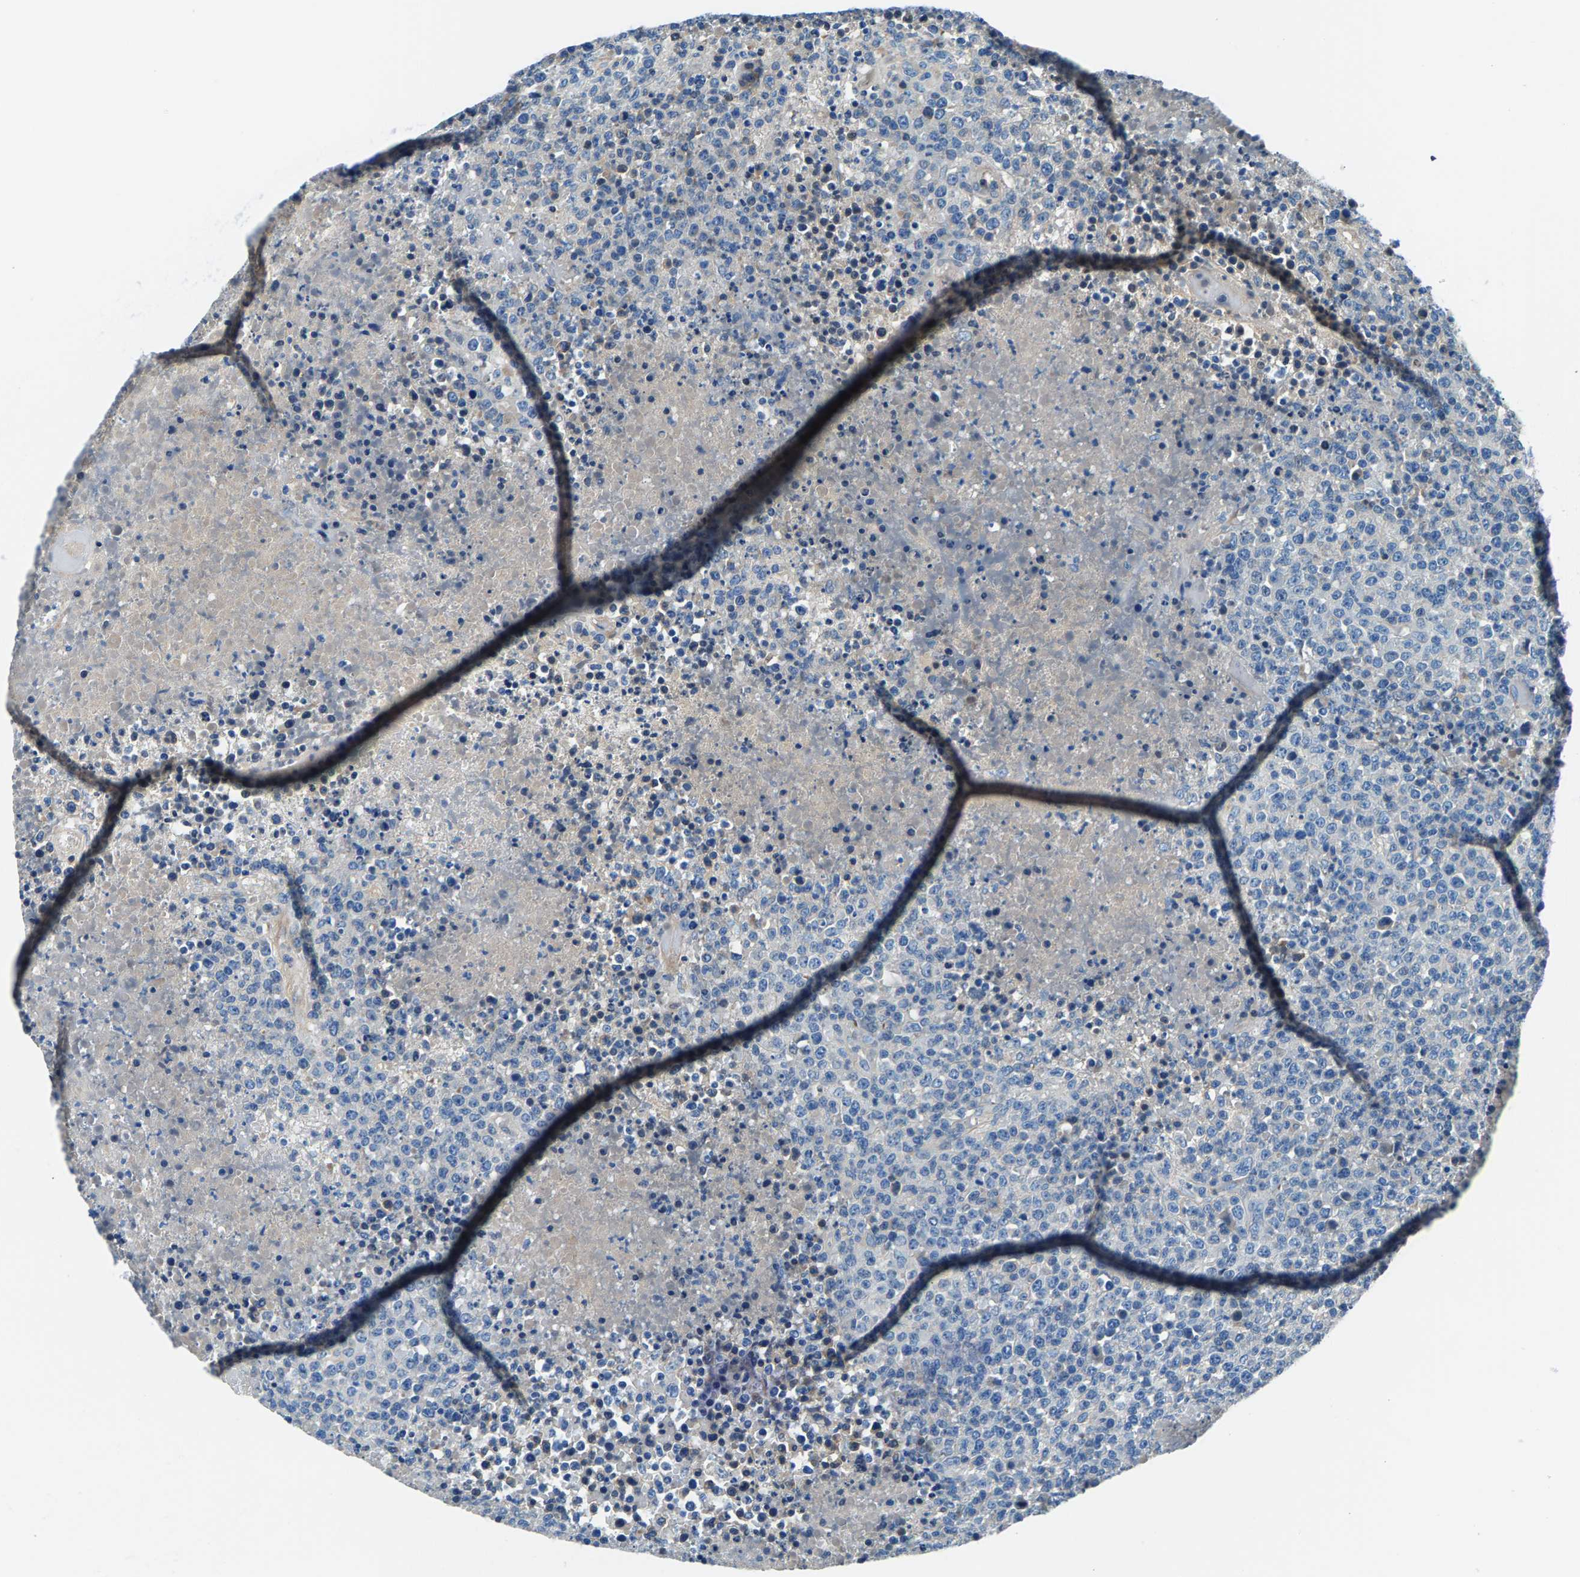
{"staining": {"intensity": "negative", "quantity": "none", "location": "none"}, "tissue": "lymphoma", "cell_type": "Tumor cells", "image_type": "cancer", "snomed": [{"axis": "morphology", "description": "Malignant lymphoma, non-Hodgkin's type, High grade"}, {"axis": "topography", "description": "Lymph node"}], "caption": "Tumor cells show no significant protein staining in lymphoma.", "gene": "CDRT4", "patient": {"sex": "male", "age": 13}}